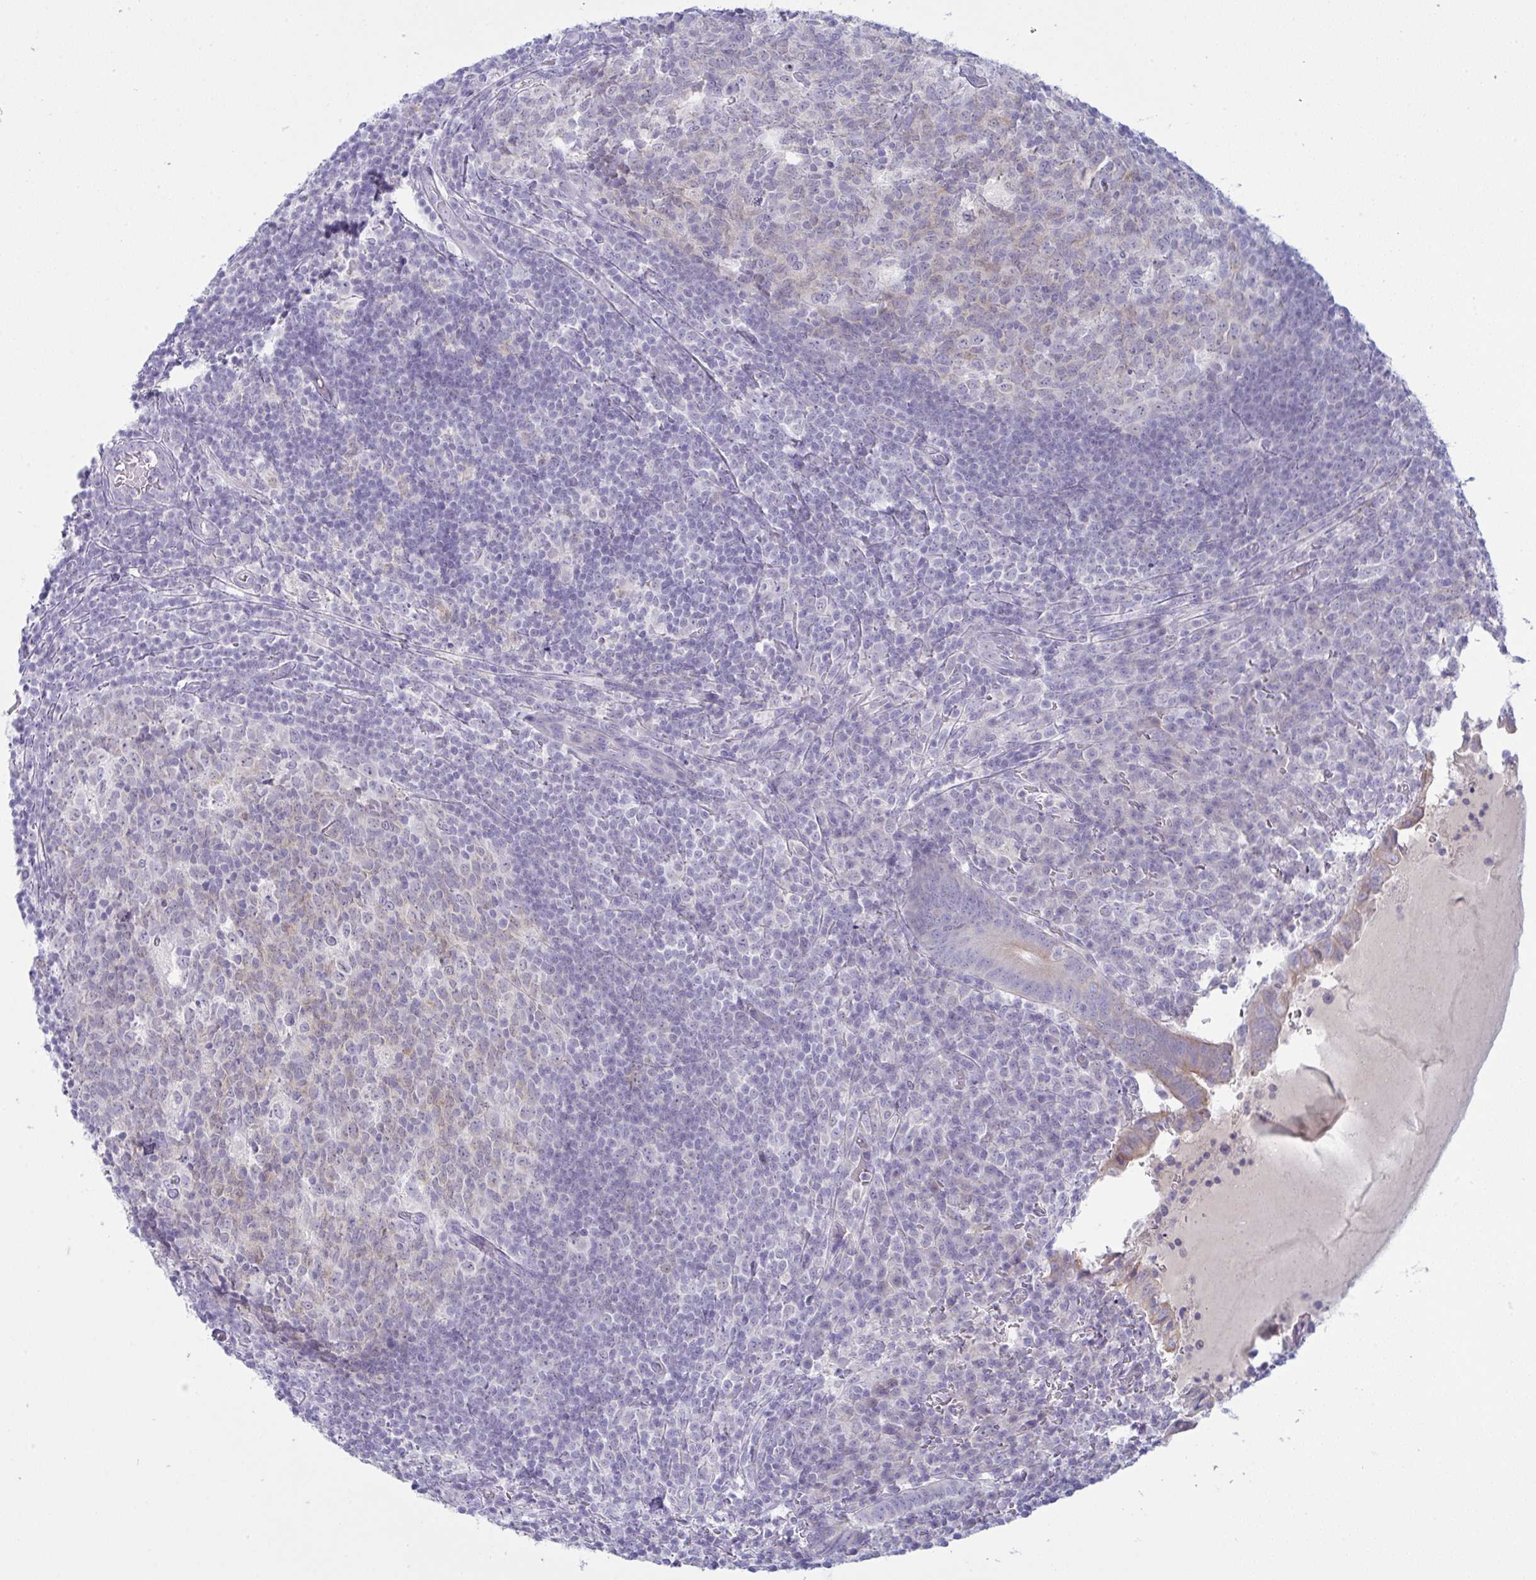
{"staining": {"intensity": "weak", "quantity": "25%-75%", "location": "cytoplasmic/membranous"}, "tissue": "appendix", "cell_type": "Glandular cells", "image_type": "normal", "snomed": [{"axis": "morphology", "description": "Normal tissue, NOS"}, {"axis": "topography", "description": "Appendix"}], "caption": "Protein expression analysis of normal human appendix reveals weak cytoplasmic/membranous staining in approximately 25%-75% of glandular cells.", "gene": "TENT5D", "patient": {"sex": "male", "age": 18}}